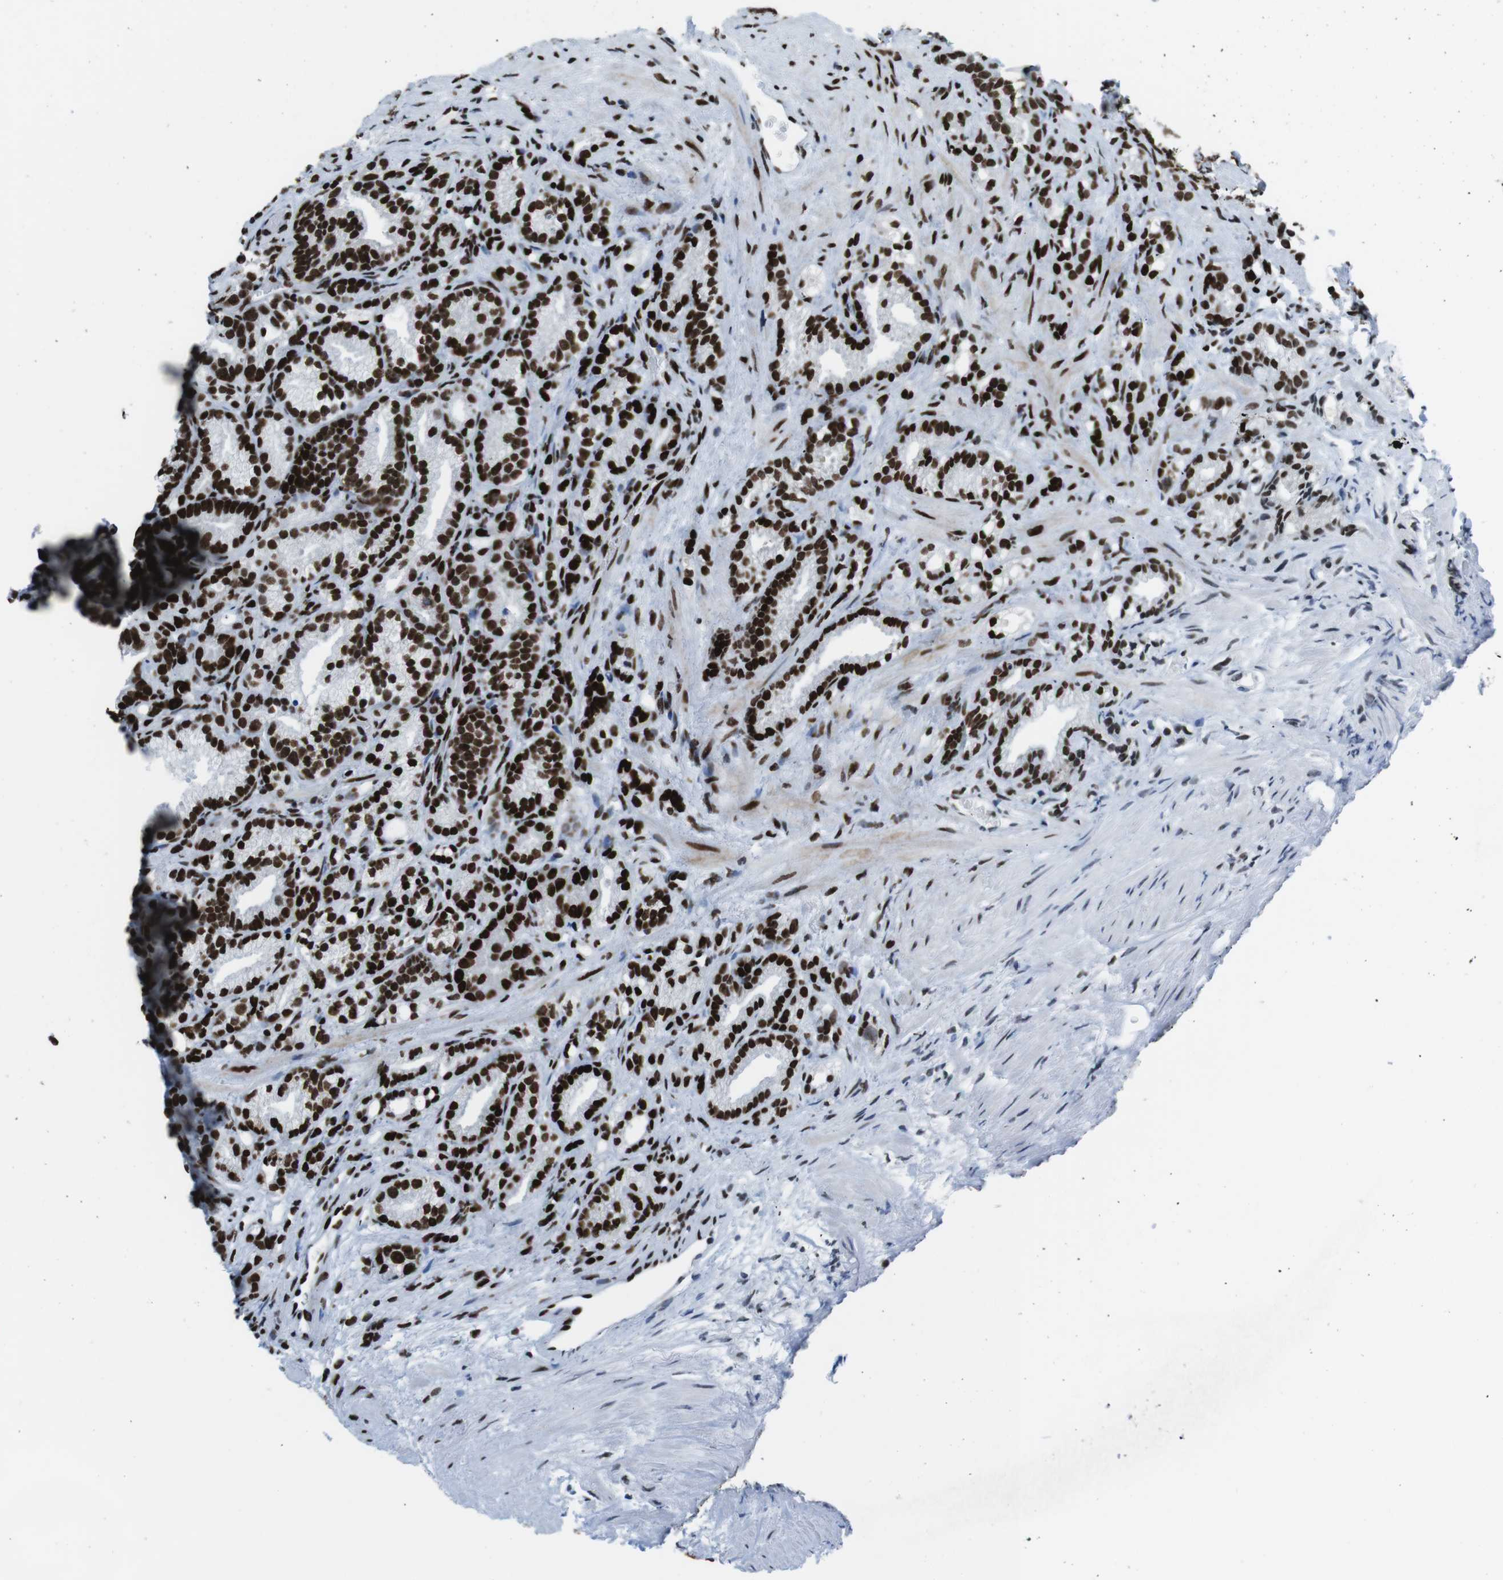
{"staining": {"intensity": "strong", "quantity": ">75%", "location": "nuclear"}, "tissue": "prostate cancer", "cell_type": "Tumor cells", "image_type": "cancer", "snomed": [{"axis": "morphology", "description": "Adenocarcinoma, Low grade"}, {"axis": "topography", "description": "Prostate"}], "caption": "Tumor cells show strong nuclear expression in about >75% of cells in adenocarcinoma (low-grade) (prostate).", "gene": "CITED2", "patient": {"sex": "male", "age": 89}}